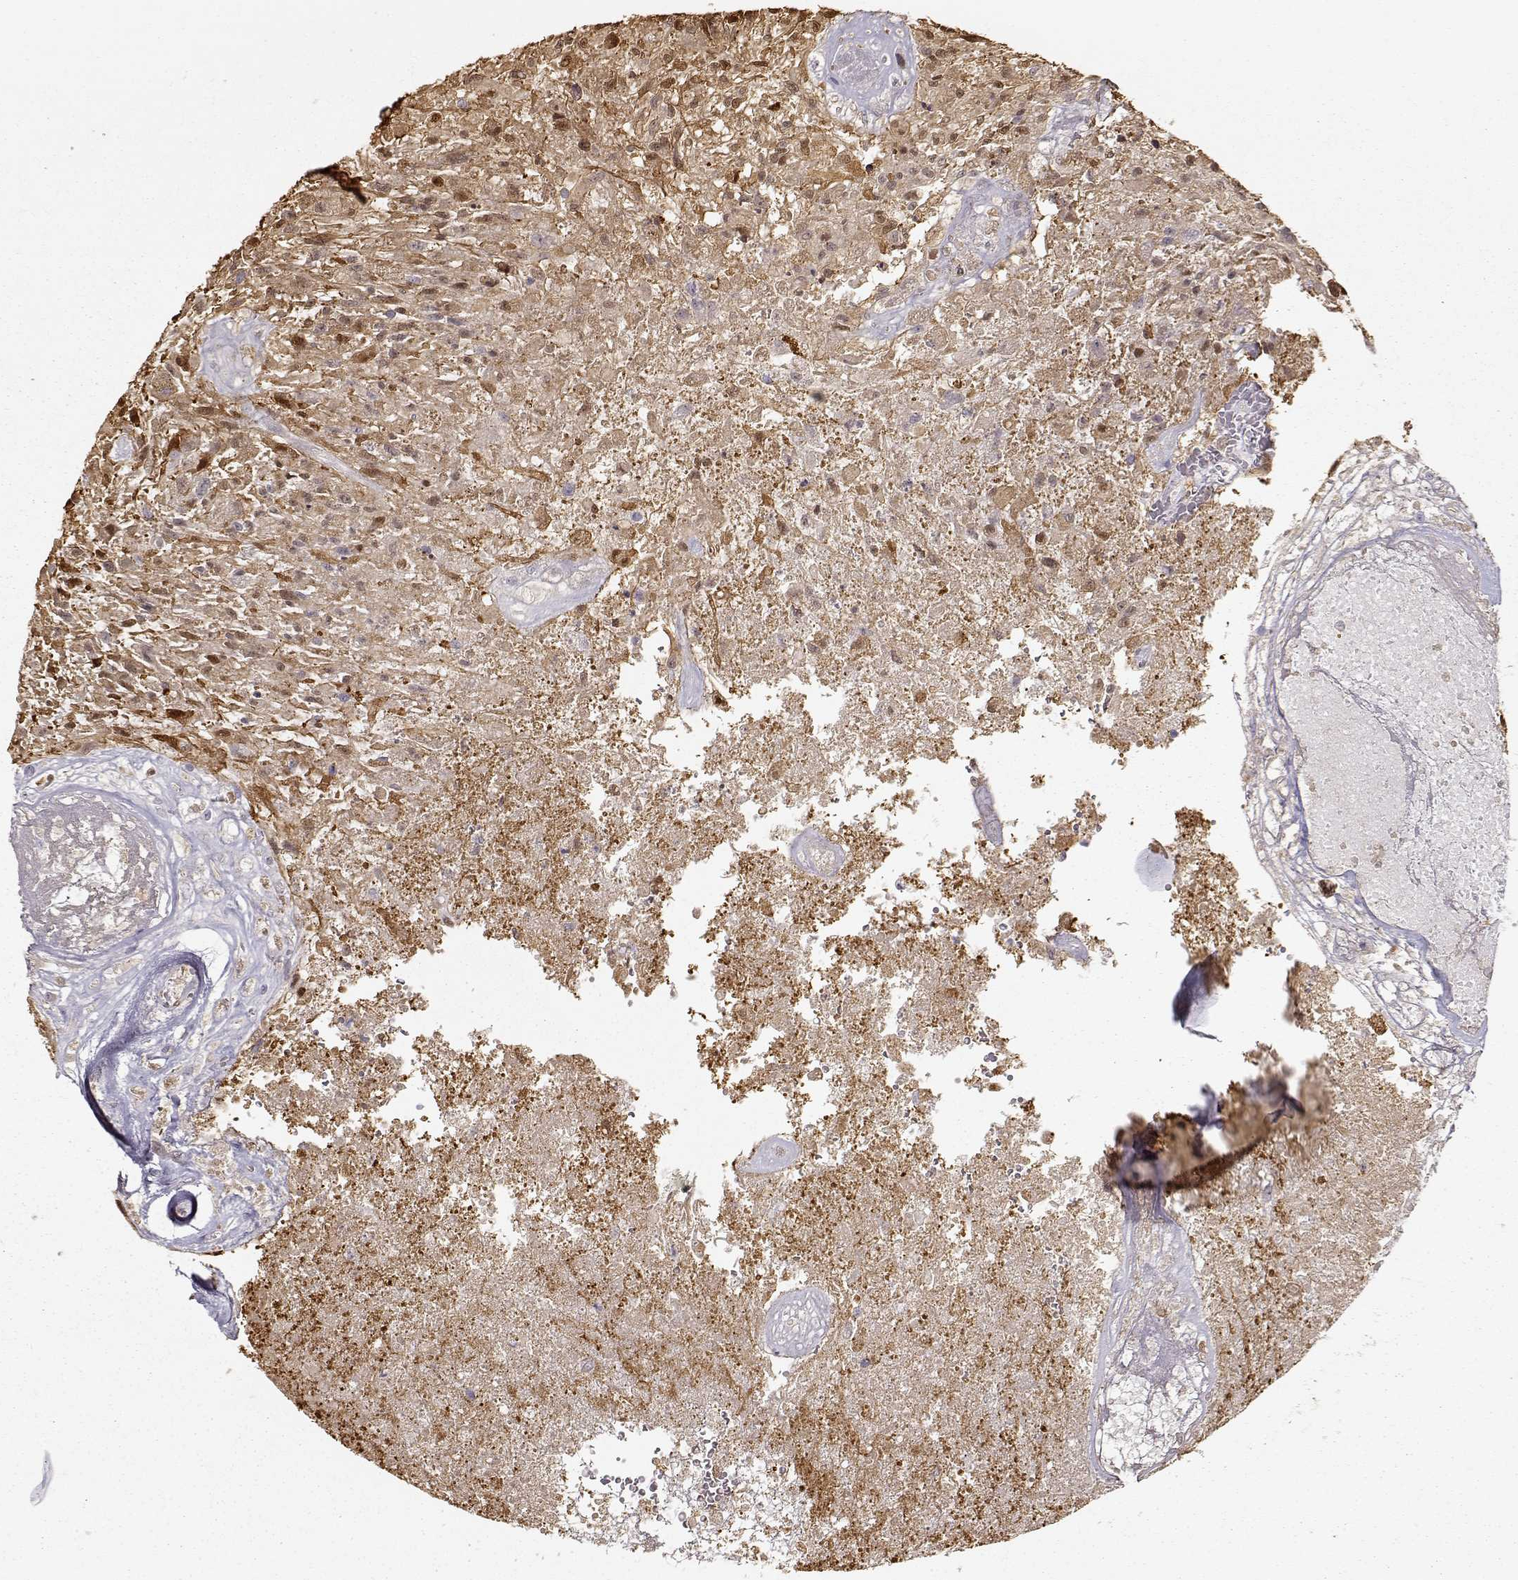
{"staining": {"intensity": "weak", "quantity": ">75%", "location": "cytoplasmic/membranous,nuclear"}, "tissue": "glioma", "cell_type": "Tumor cells", "image_type": "cancer", "snomed": [{"axis": "morphology", "description": "Glioma, malignant, High grade"}, {"axis": "topography", "description": "Brain"}], "caption": "IHC photomicrograph of neoplastic tissue: human malignant glioma (high-grade) stained using IHC displays low levels of weak protein expression localized specifically in the cytoplasmic/membranous and nuclear of tumor cells, appearing as a cytoplasmic/membranous and nuclear brown color.", "gene": "S100B", "patient": {"sex": "male", "age": 56}}